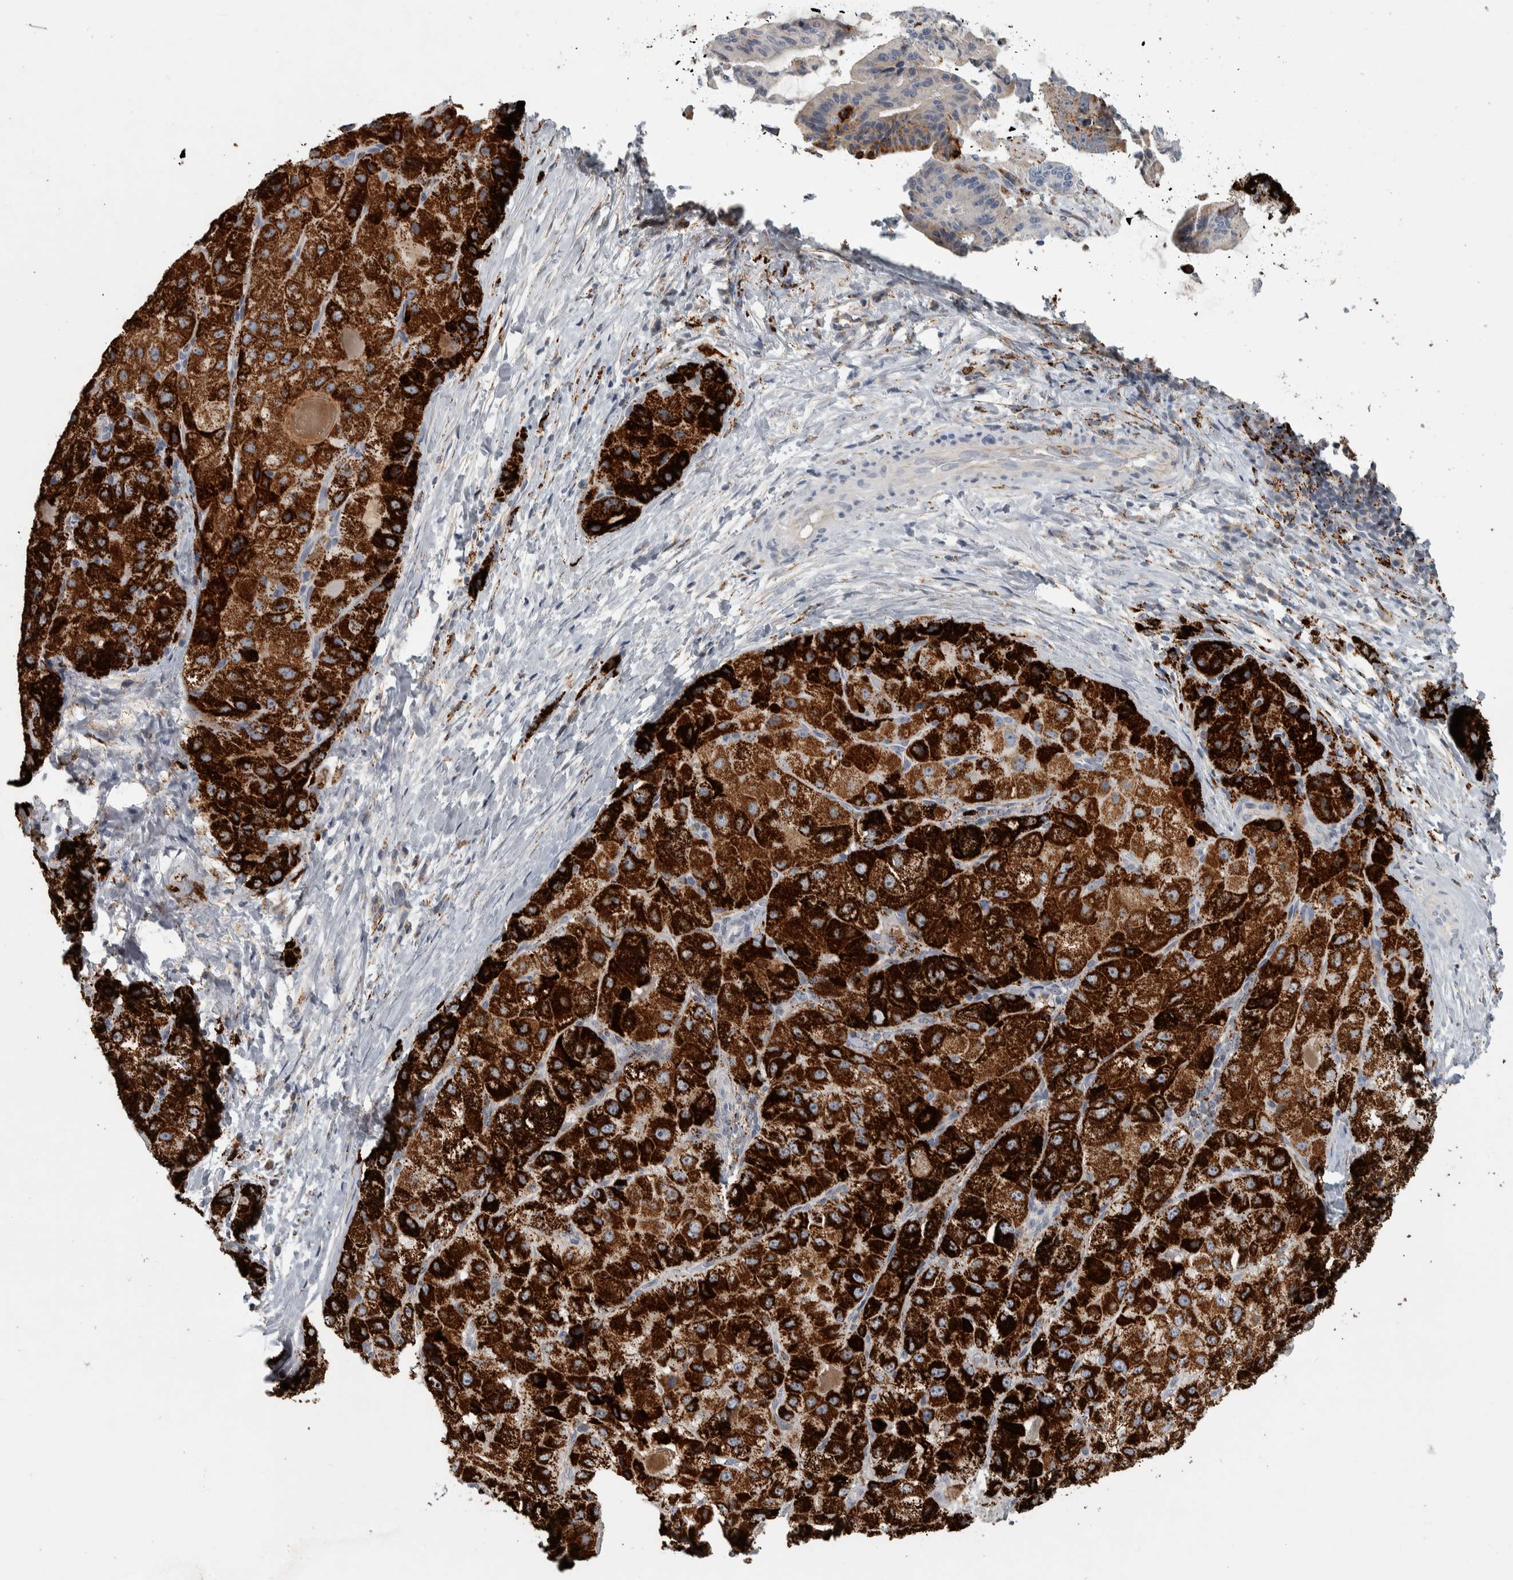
{"staining": {"intensity": "strong", "quantity": ">75%", "location": "cytoplasmic/membranous"}, "tissue": "liver cancer", "cell_type": "Tumor cells", "image_type": "cancer", "snomed": [{"axis": "morphology", "description": "Carcinoma, Hepatocellular, NOS"}, {"axis": "topography", "description": "Liver"}], "caption": "The micrograph demonstrates a brown stain indicating the presence of a protein in the cytoplasmic/membranous of tumor cells in hepatocellular carcinoma (liver).", "gene": "FAM78A", "patient": {"sex": "male", "age": 80}}